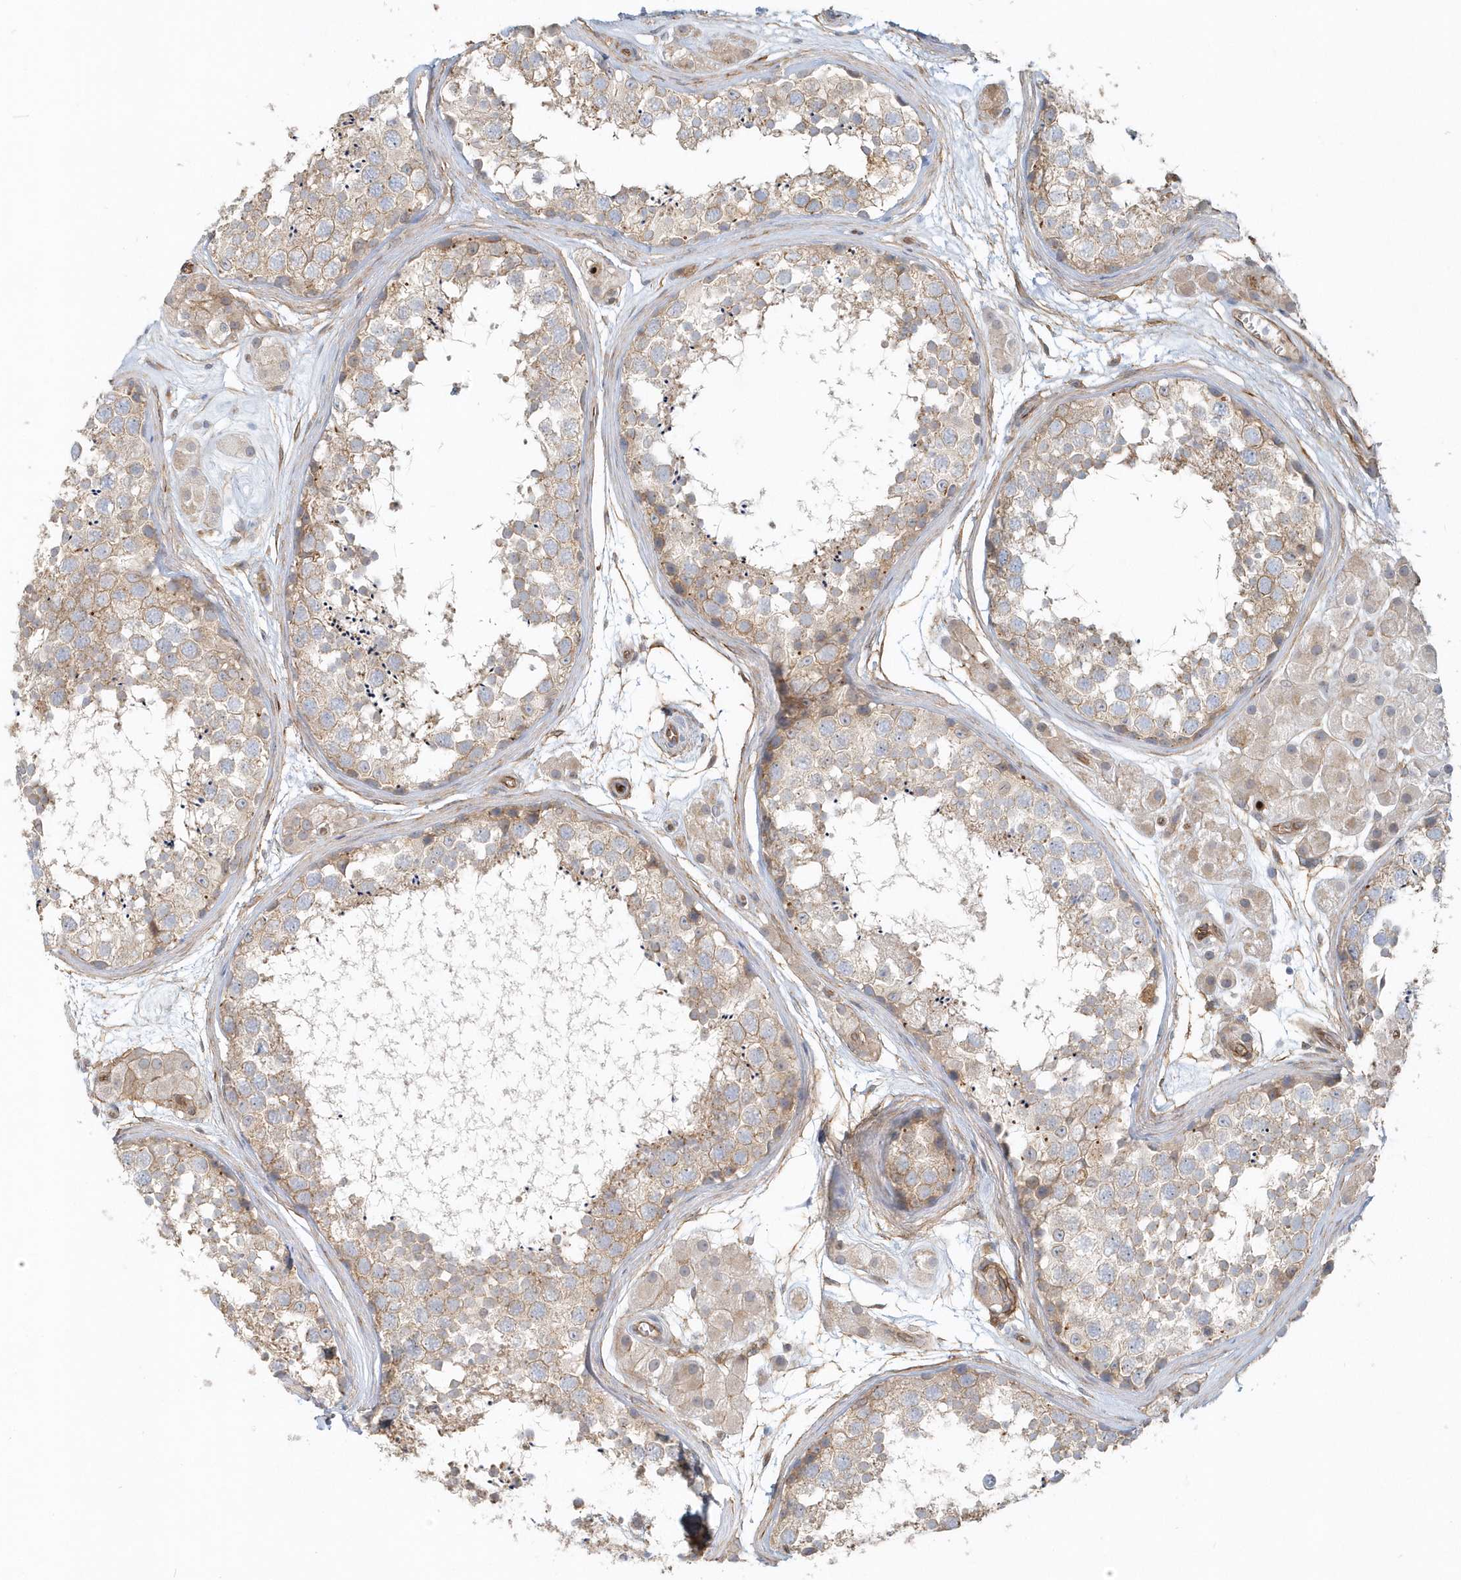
{"staining": {"intensity": "weak", "quantity": "<25%", "location": "cytoplasmic/membranous"}, "tissue": "testis", "cell_type": "Cells in seminiferous ducts", "image_type": "normal", "snomed": [{"axis": "morphology", "description": "Normal tissue, NOS"}, {"axis": "topography", "description": "Testis"}], "caption": "The micrograph shows no staining of cells in seminiferous ducts in normal testis.", "gene": "DNAH1", "patient": {"sex": "male", "age": 56}}